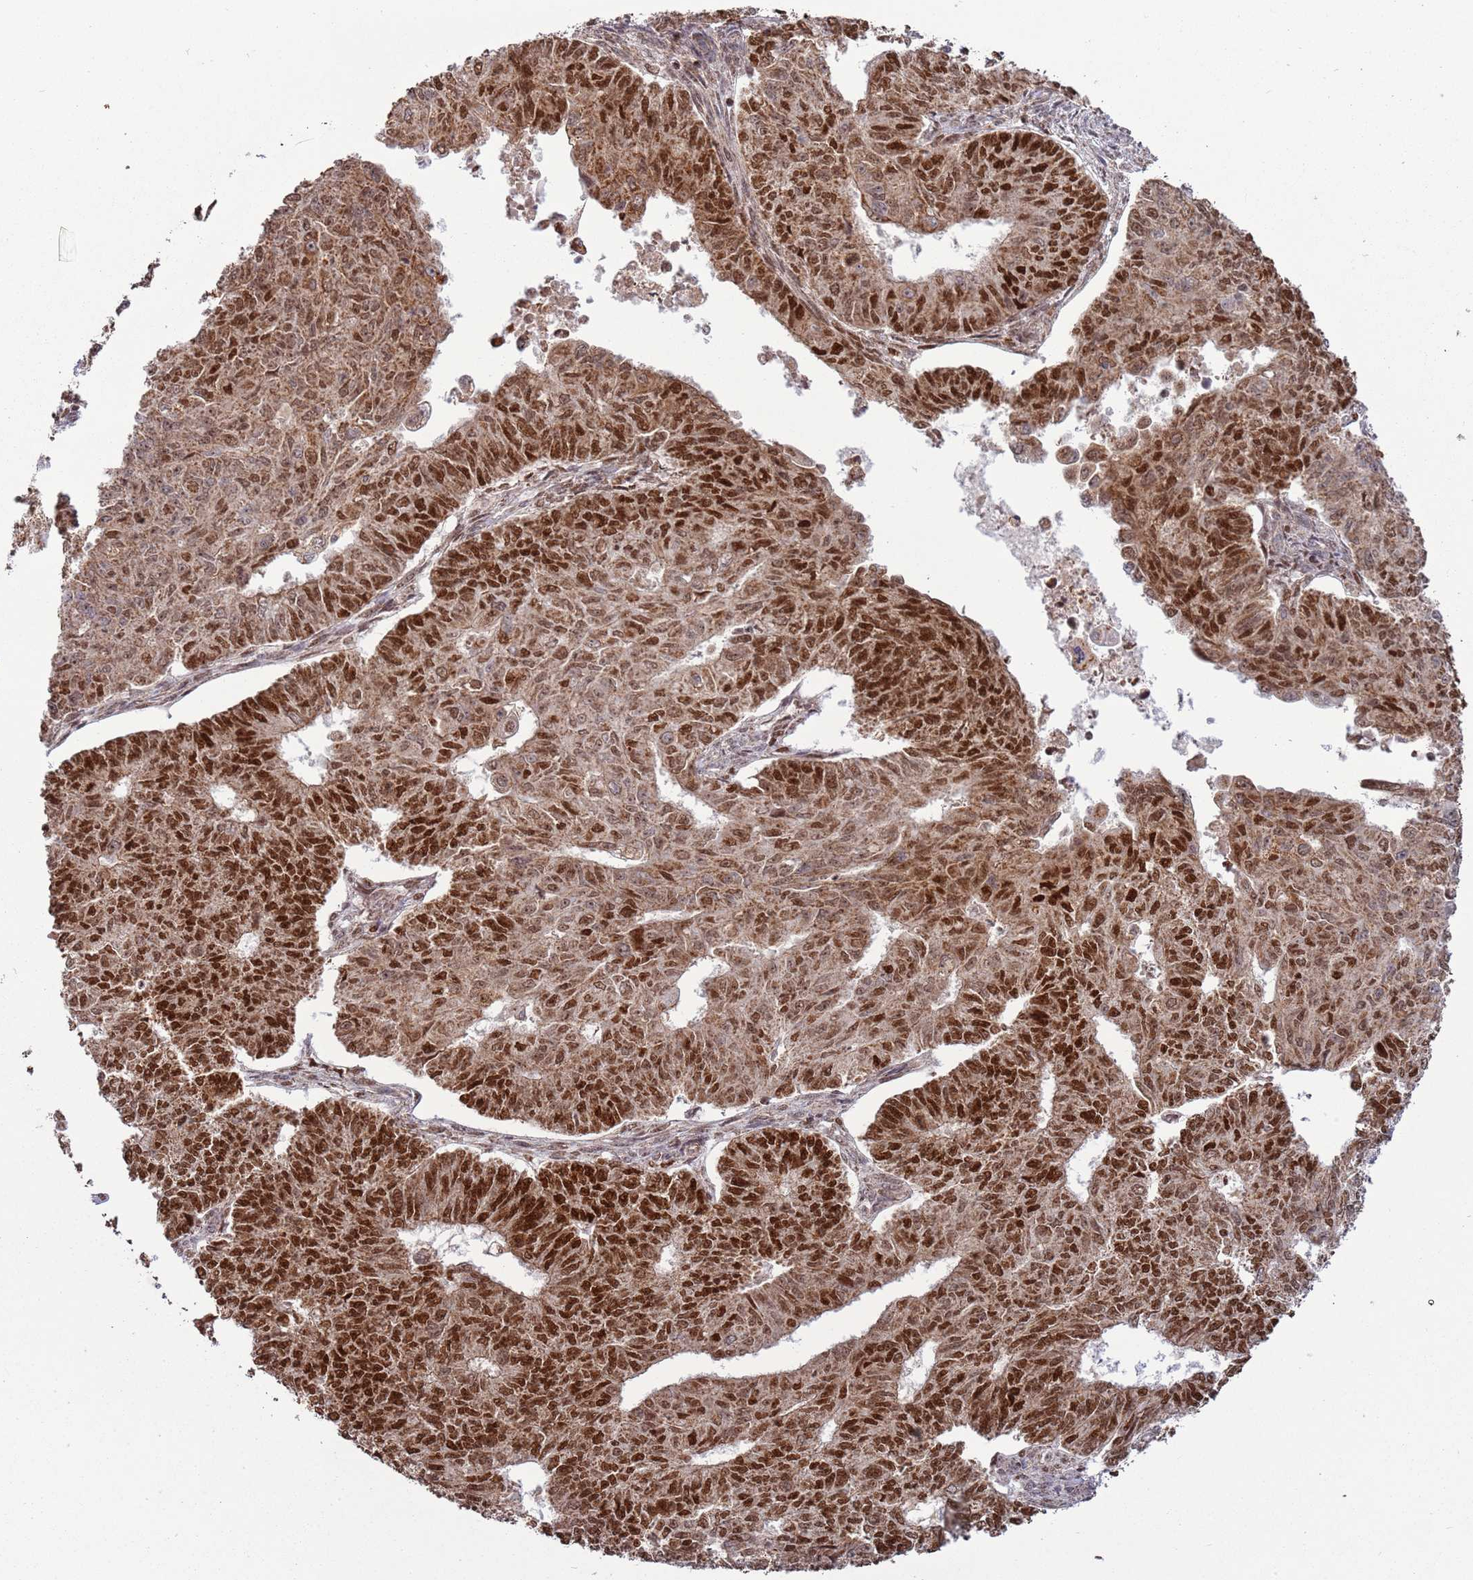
{"staining": {"intensity": "strong", "quantity": ">75%", "location": "nuclear"}, "tissue": "endometrial cancer", "cell_type": "Tumor cells", "image_type": "cancer", "snomed": [{"axis": "morphology", "description": "Adenocarcinoma, NOS"}, {"axis": "topography", "description": "Endometrium"}], "caption": "Immunohistochemical staining of human endometrial cancer exhibits high levels of strong nuclear positivity in about >75% of tumor cells.", "gene": "RCOR2", "patient": {"sex": "female", "age": 32}}